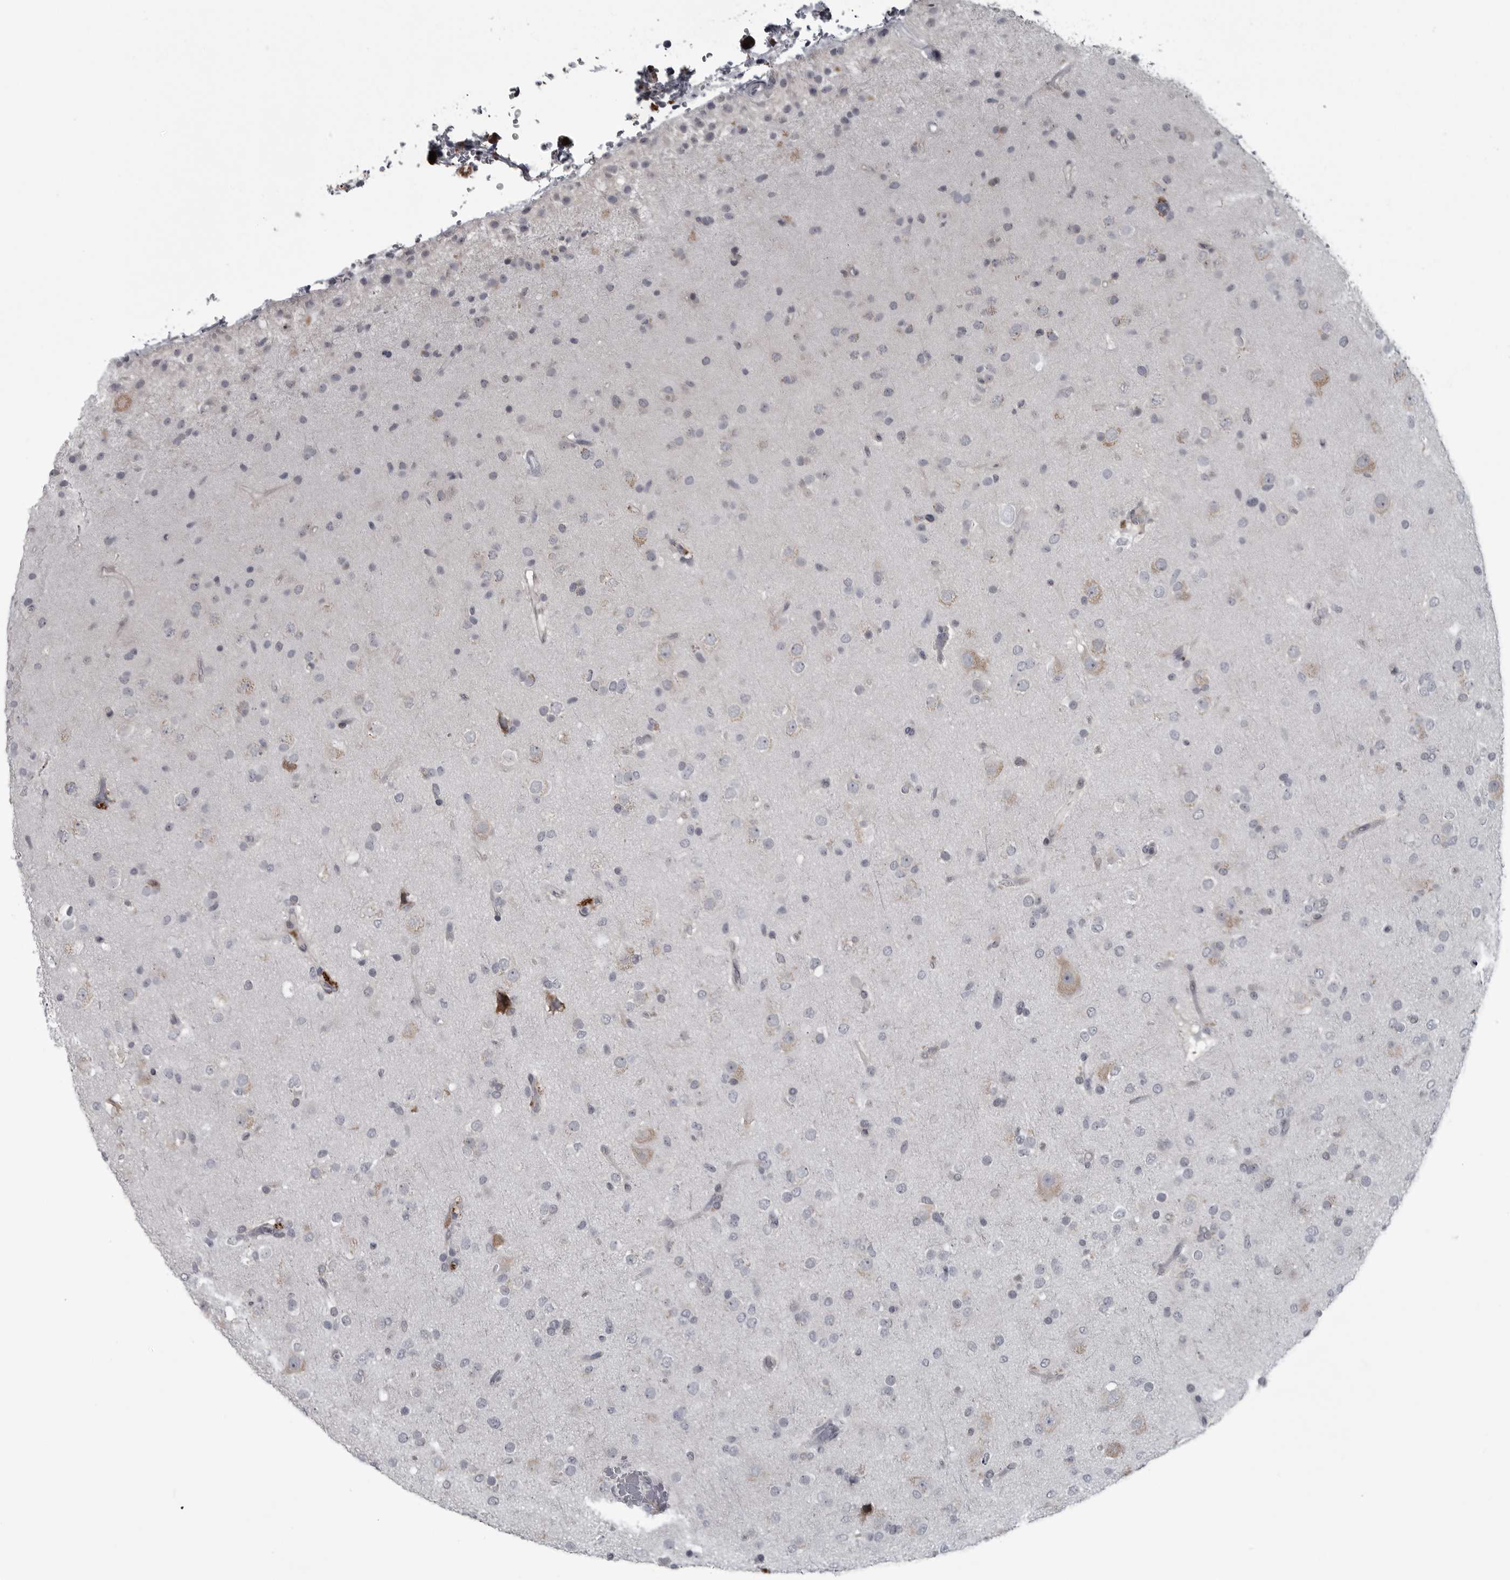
{"staining": {"intensity": "negative", "quantity": "none", "location": "none"}, "tissue": "glioma", "cell_type": "Tumor cells", "image_type": "cancer", "snomed": [{"axis": "morphology", "description": "Glioma, malignant, Low grade"}, {"axis": "topography", "description": "Brain"}], "caption": "This photomicrograph is of glioma stained with immunohistochemistry (IHC) to label a protein in brown with the nuclei are counter-stained blue. There is no positivity in tumor cells.", "gene": "LYSMD1", "patient": {"sex": "male", "age": 65}}